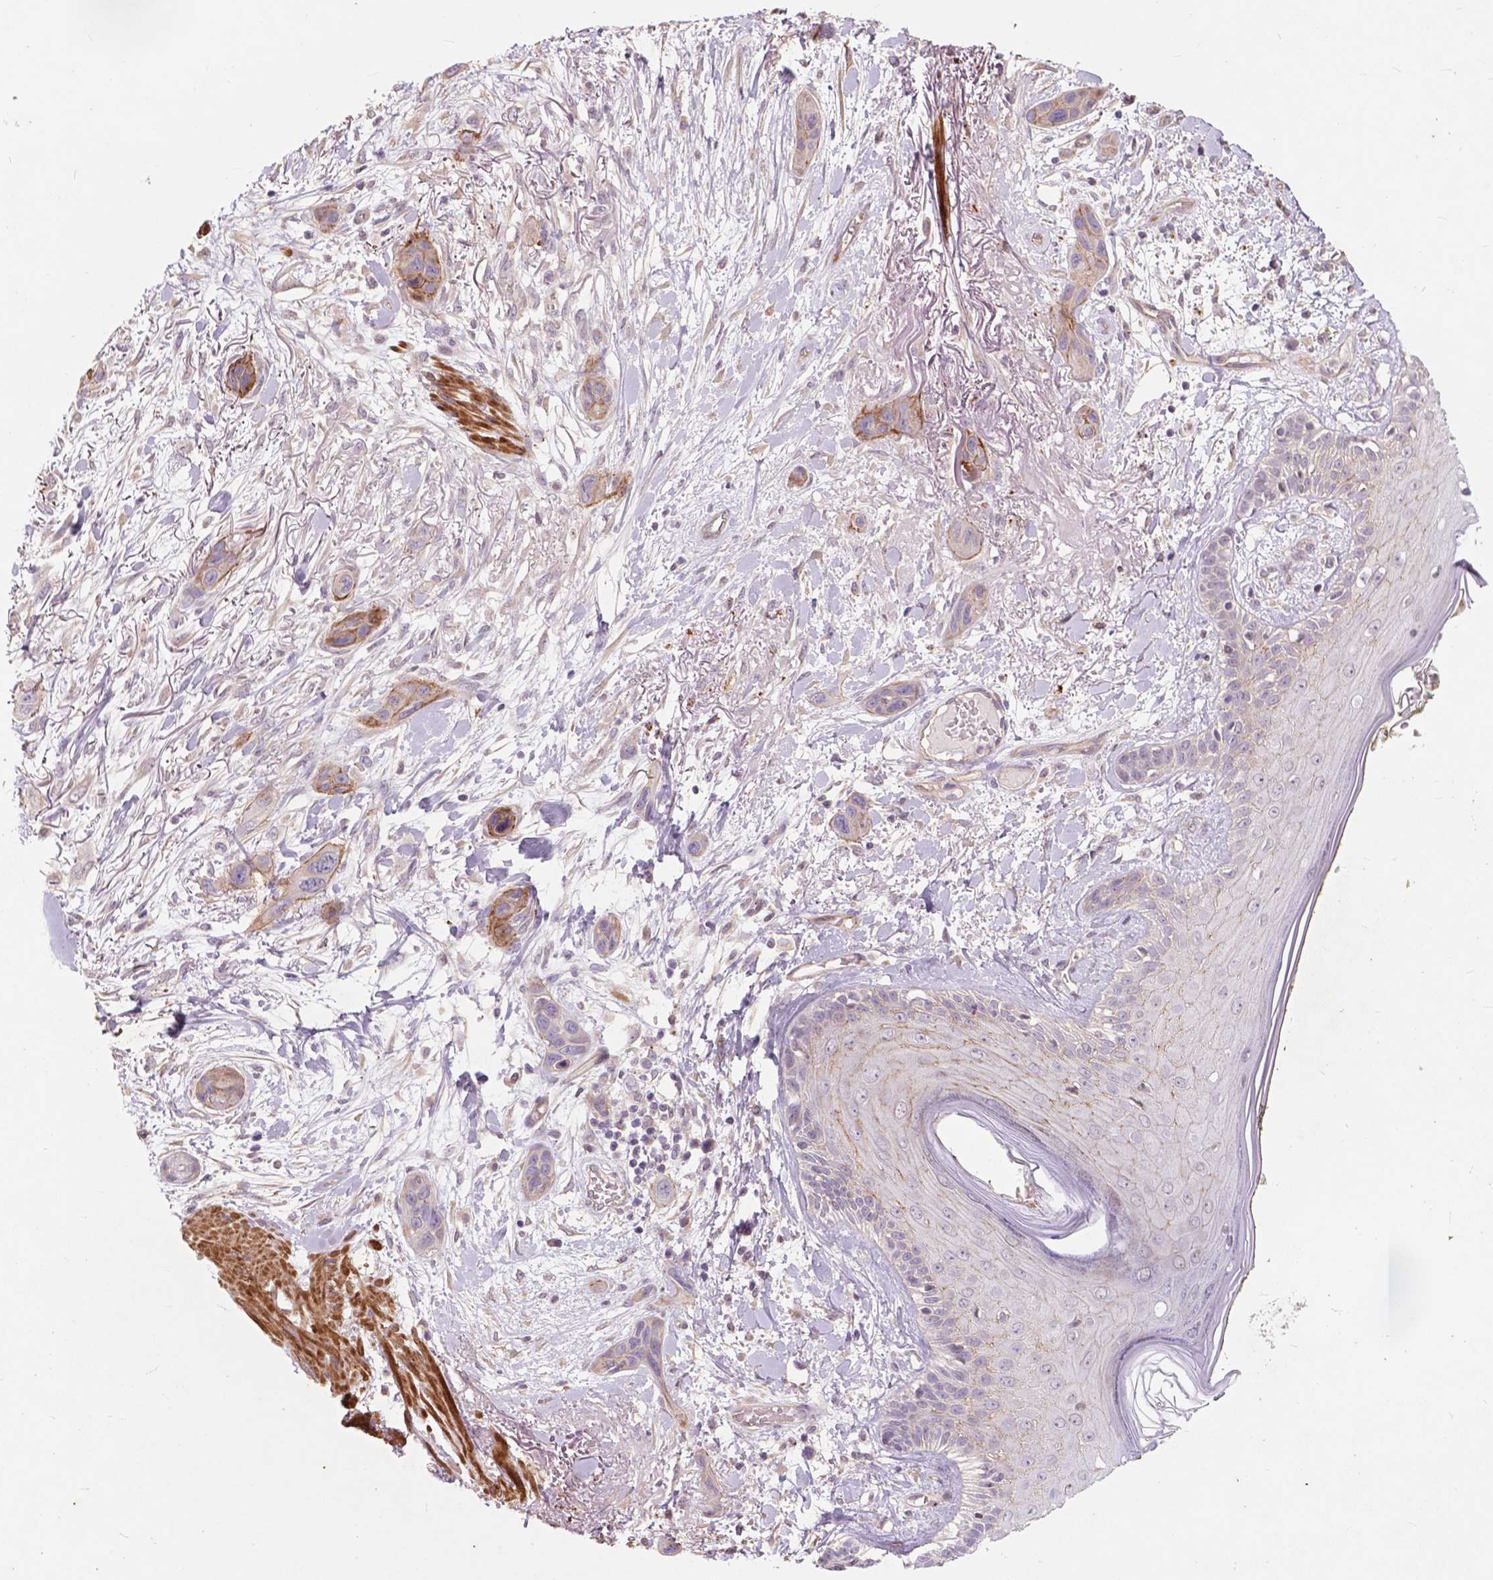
{"staining": {"intensity": "moderate", "quantity": "<25%", "location": "cytoplasmic/membranous"}, "tissue": "skin cancer", "cell_type": "Tumor cells", "image_type": "cancer", "snomed": [{"axis": "morphology", "description": "Squamous cell carcinoma, NOS"}, {"axis": "topography", "description": "Skin"}], "caption": "Protein expression analysis of human squamous cell carcinoma (skin) reveals moderate cytoplasmic/membranous positivity in about <25% of tumor cells.", "gene": "RFPL4B", "patient": {"sex": "male", "age": 79}}